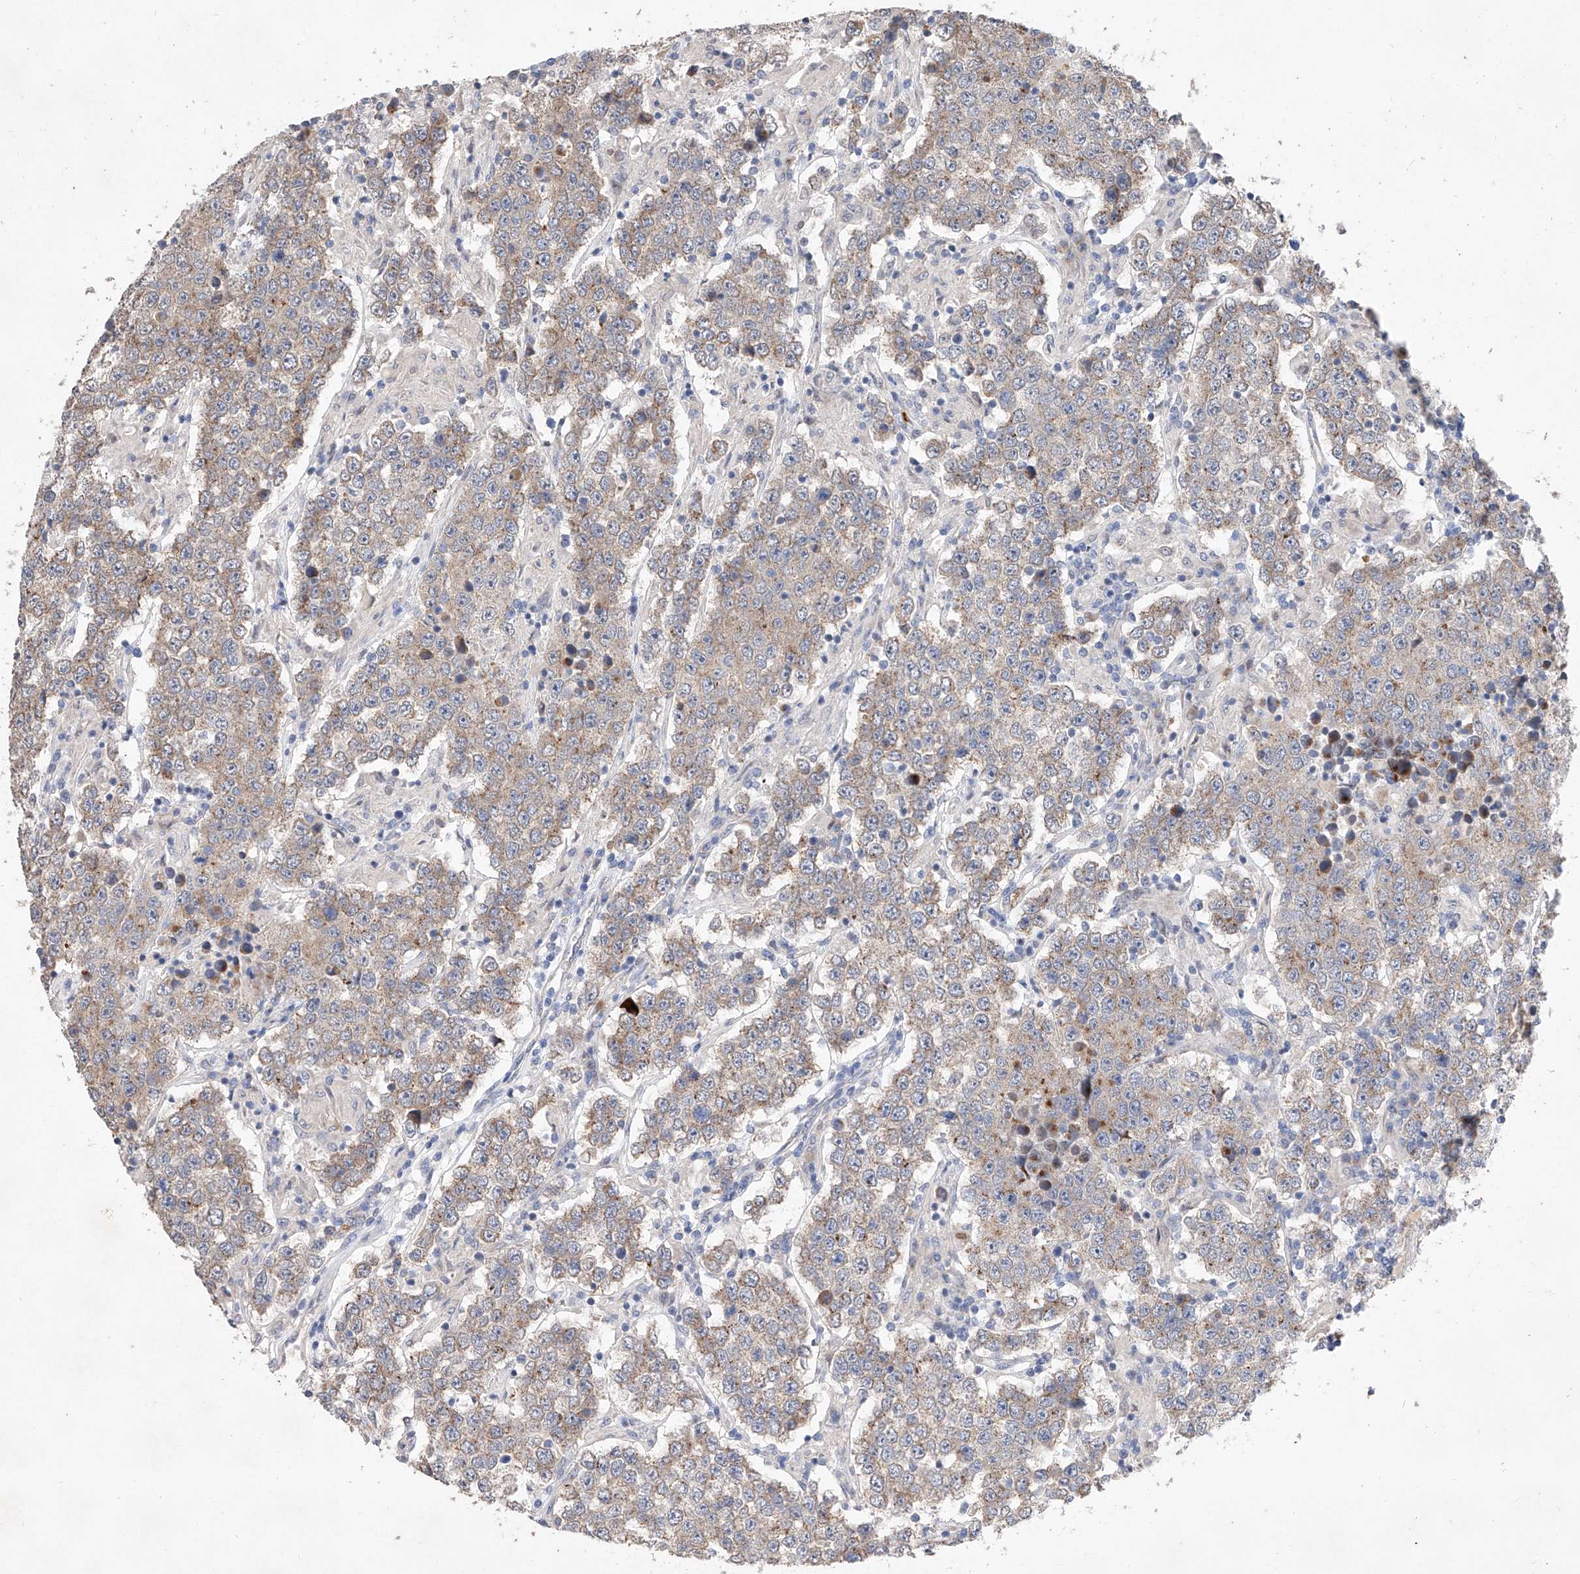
{"staining": {"intensity": "weak", "quantity": "25%-75%", "location": "cytoplasmic/membranous"}, "tissue": "testis cancer", "cell_type": "Tumor cells", "image_type": "cancer", "snomed": [{"axis": "morphology", "description": "Normal tissue, NOS"}, {"axis": "morphology", "description": "Urothelial carcinoma, High grade"}, {"axis": "morphology", "description": "Seminoma, NOS"}, {"axis": "morphology", "description": "Carcinoma, Embryonal, NOS"}, {"axis": "topography", "description": "Urinary bladder"}, {"axis": "topography", "description": "Testis"}], "caption": "Protein analysis of testis cancer (high-grade urothelial carcinoma) tissue shows weak cytoplasmic/membranous staining in about 25%-75% of tumor cells.", "gene": "MFSD4B", "patient": {"sex": "male", "age": 41}}